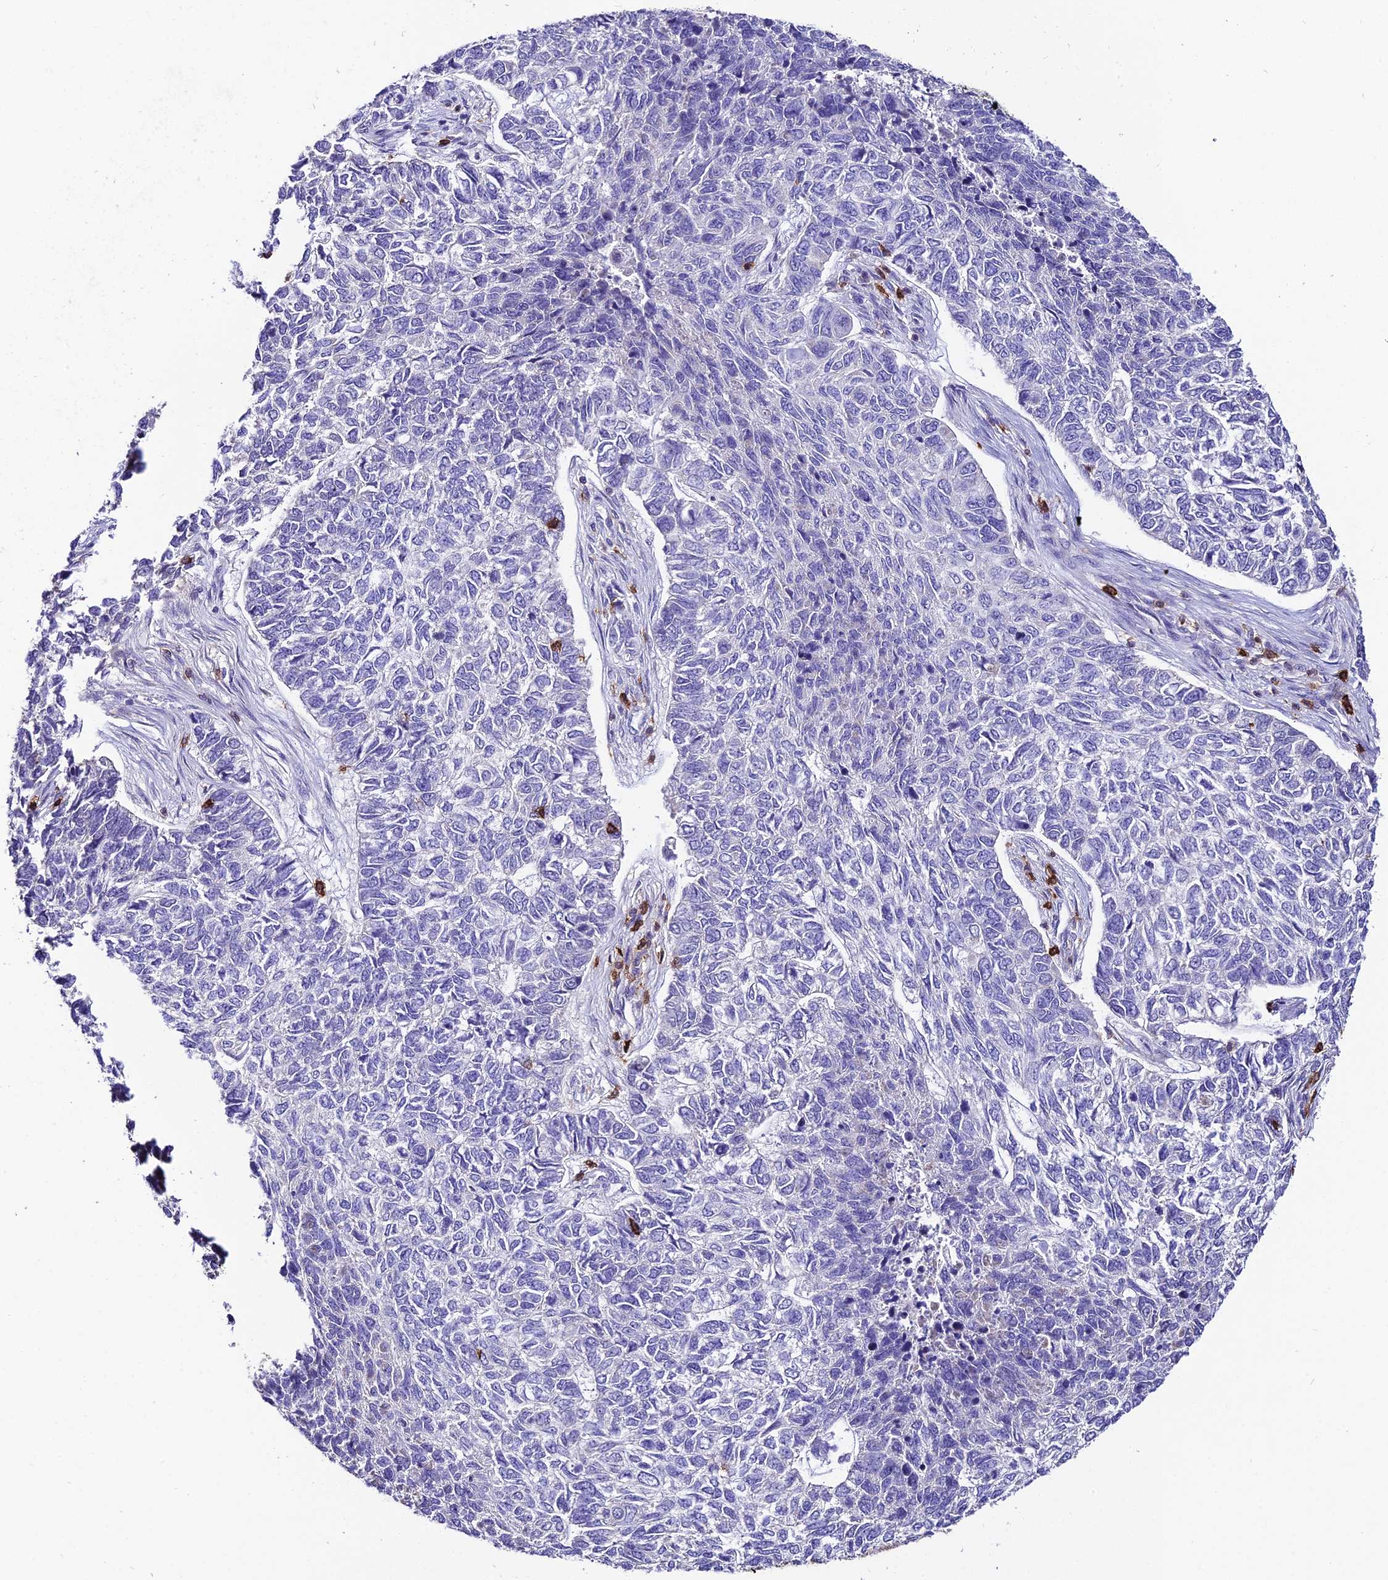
{"staining": {"intensity": "negative", "quantity": "none", "location": "none"}, "tissue": "skin cancer", "cell_type": "Tumor cells", "image_type": "cancer", "snomed": [{"axis": "morphology", "description": "Basal cell carcinoma"}, {"axis": "topography", "description": "Skin"}], "caption": "Histopathology image shows no protein expression in tumor cells of skin cancer tissue.", "gene": "PTPRCAP", "patient": {"sex": "female", "age": 65}}